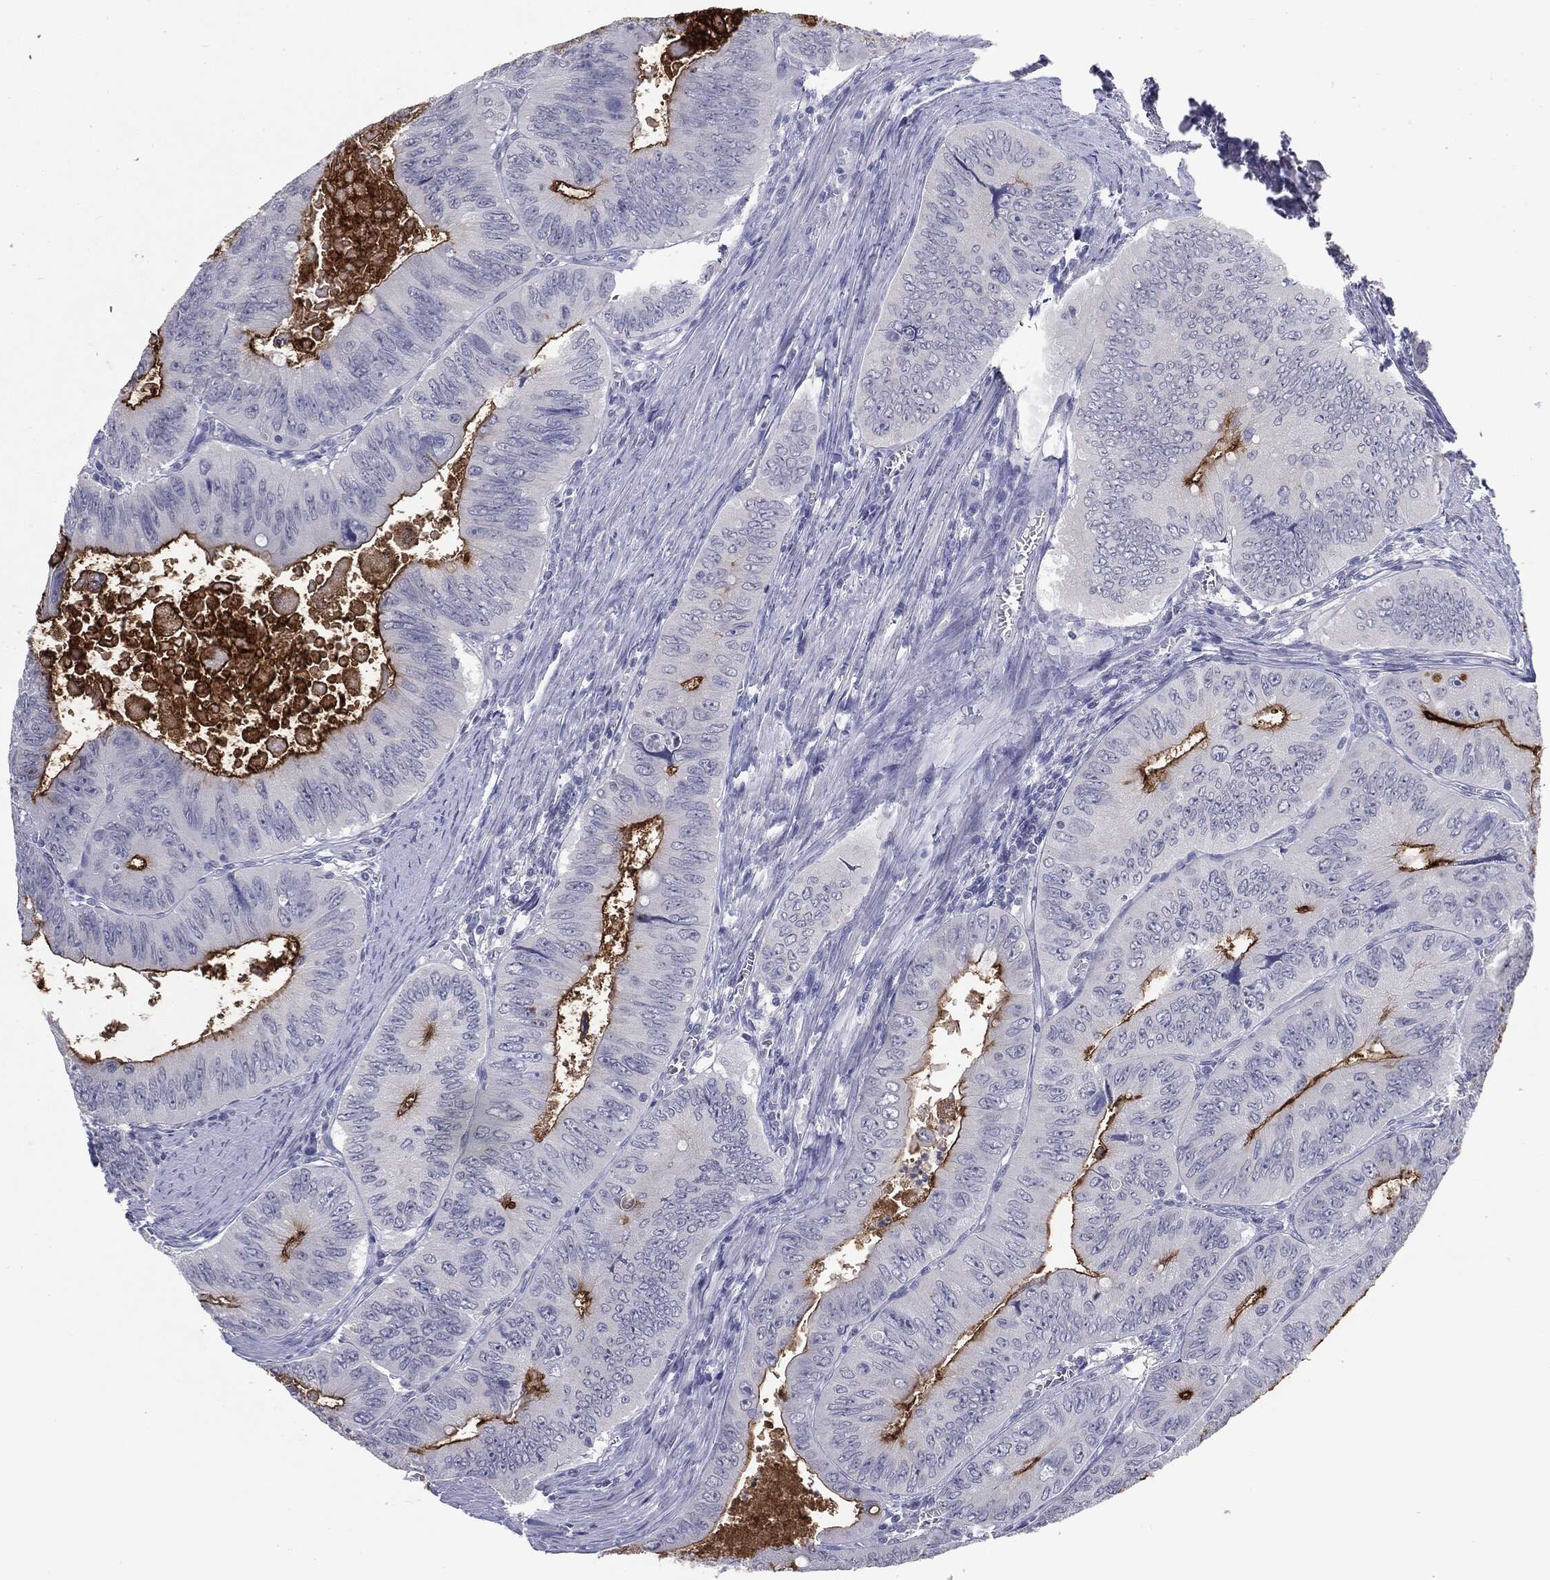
{"staining": {"intensity": "strong", "quantity": "<25%", "location": "cytoplasmic/membranous"}, "tissue": "colorectal cancer", "cell_type": "Tumor cells", "image_type": "cancer", "snomed": [{"axis": "morphology", "description": "Adenocarcinoma, NOS"}, {"axis": "topography", "description": "Colon"}], "caption": "Colorectal cancer (adenocarcinoma) was stained to show a protein in brown. There is medium levels of strong cytoplasmic/membranous staining in approximately <25% of tumor cells.", "gene": "MUC1", "patient": {"sex": "female", "age": 84}}